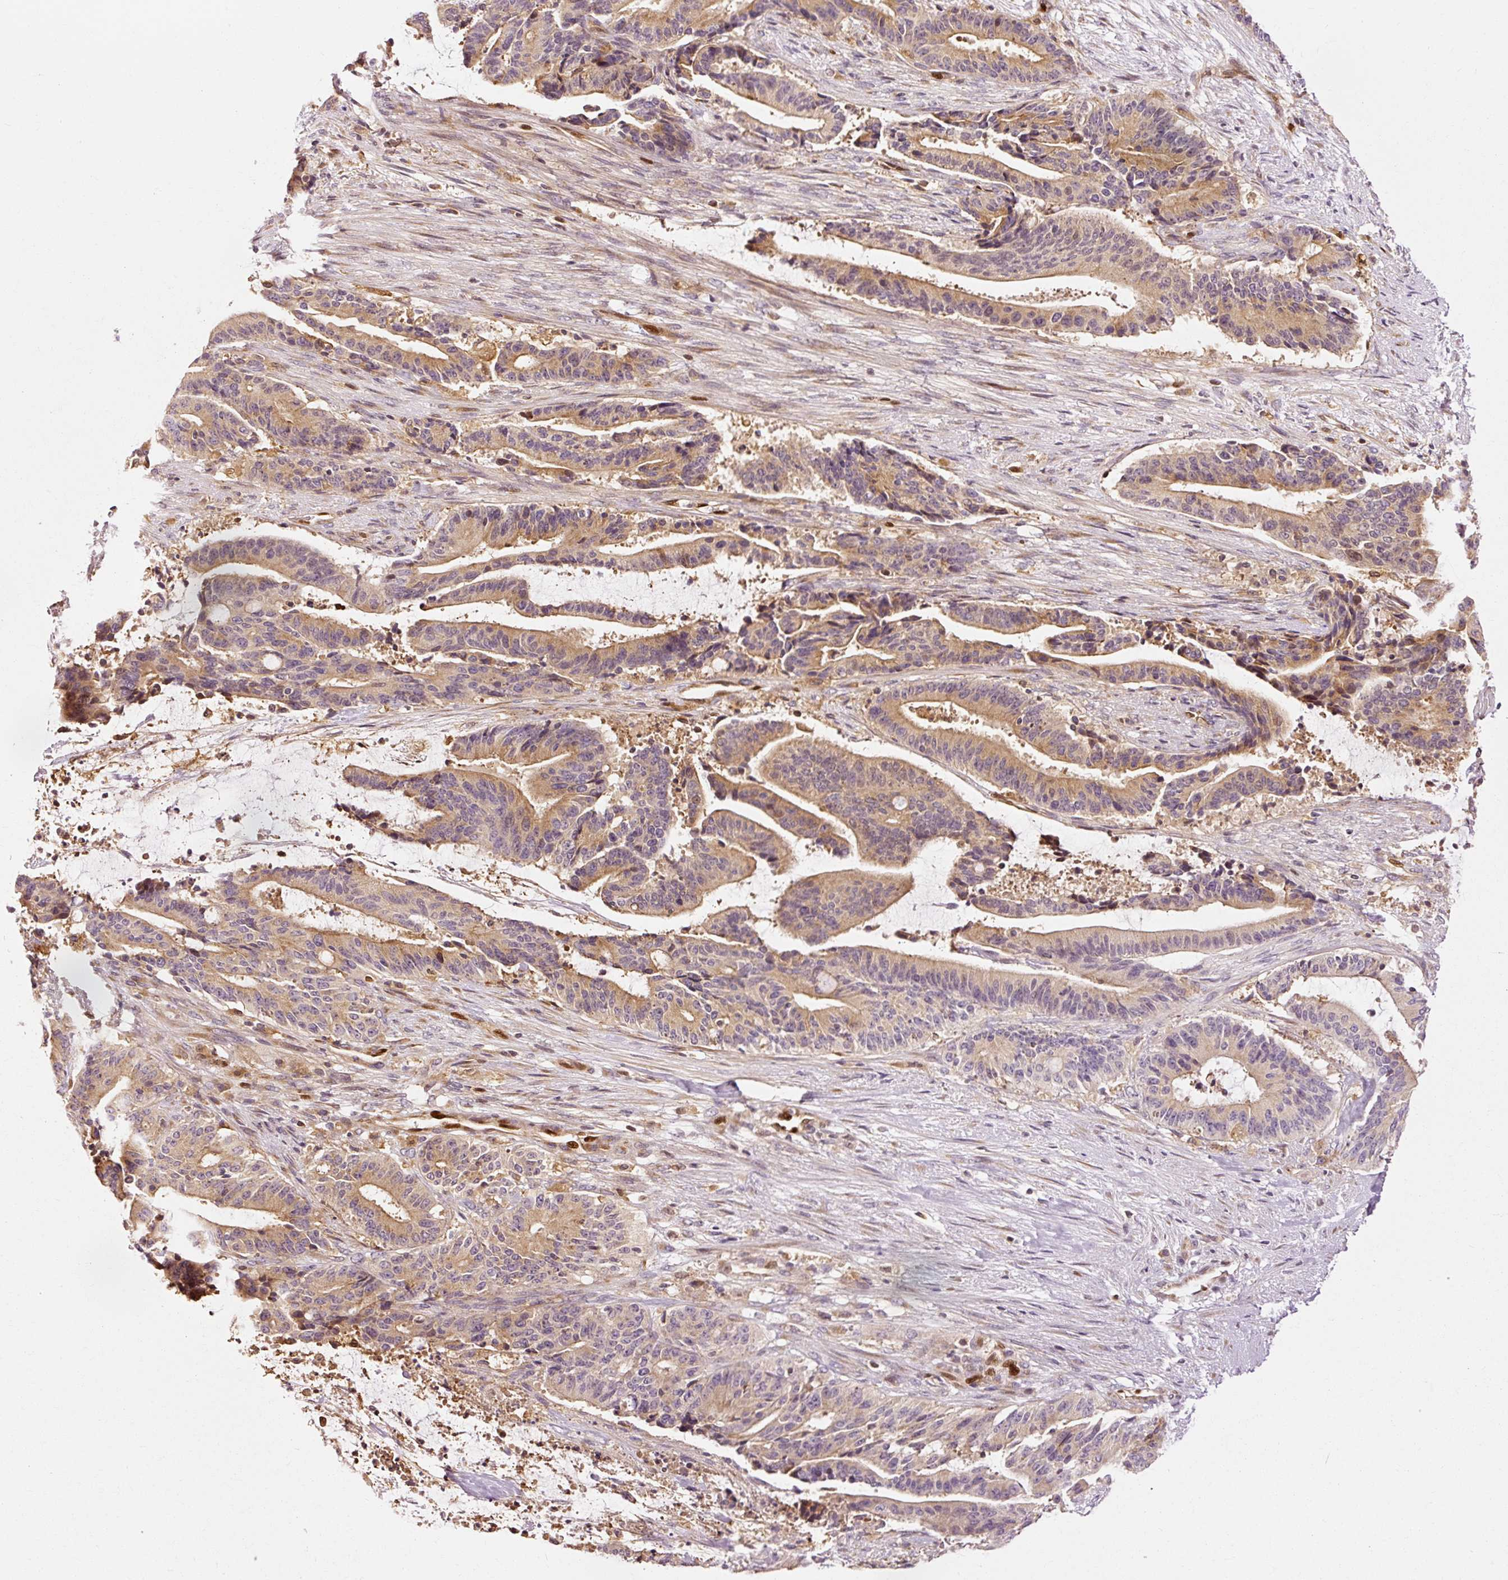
{"staining": {"intensity": "moderate", "quantity": "25%-75%", "location": "cytoplasmic/membranous"}, "tissue": "liver cancer", "cell_type": "Tumor cells", "image_type": "cancer", "snomed": [{"axis": "morphology", "description": "Normal tissue, NOS"}, {"axis": "morphology", "description": "Cholangiocarcinoma"}, {"axis": "topography", "description": "Liver"}, {"axis": "topography", "description": "Peripheral nerve tissue"}], "caption": "A brown stain shows moderate cytoplasmic/membranous positivity of a protein in human liver cholangiocarcinoma tumor cells. The staining was performed using DAB to visualize the protein expression in brown, while the nuclei were stained in blue with hematoxylin (Magnification: 20x).", "gene": "NAPA", "patient": {"sex": "female", "age": 73}}